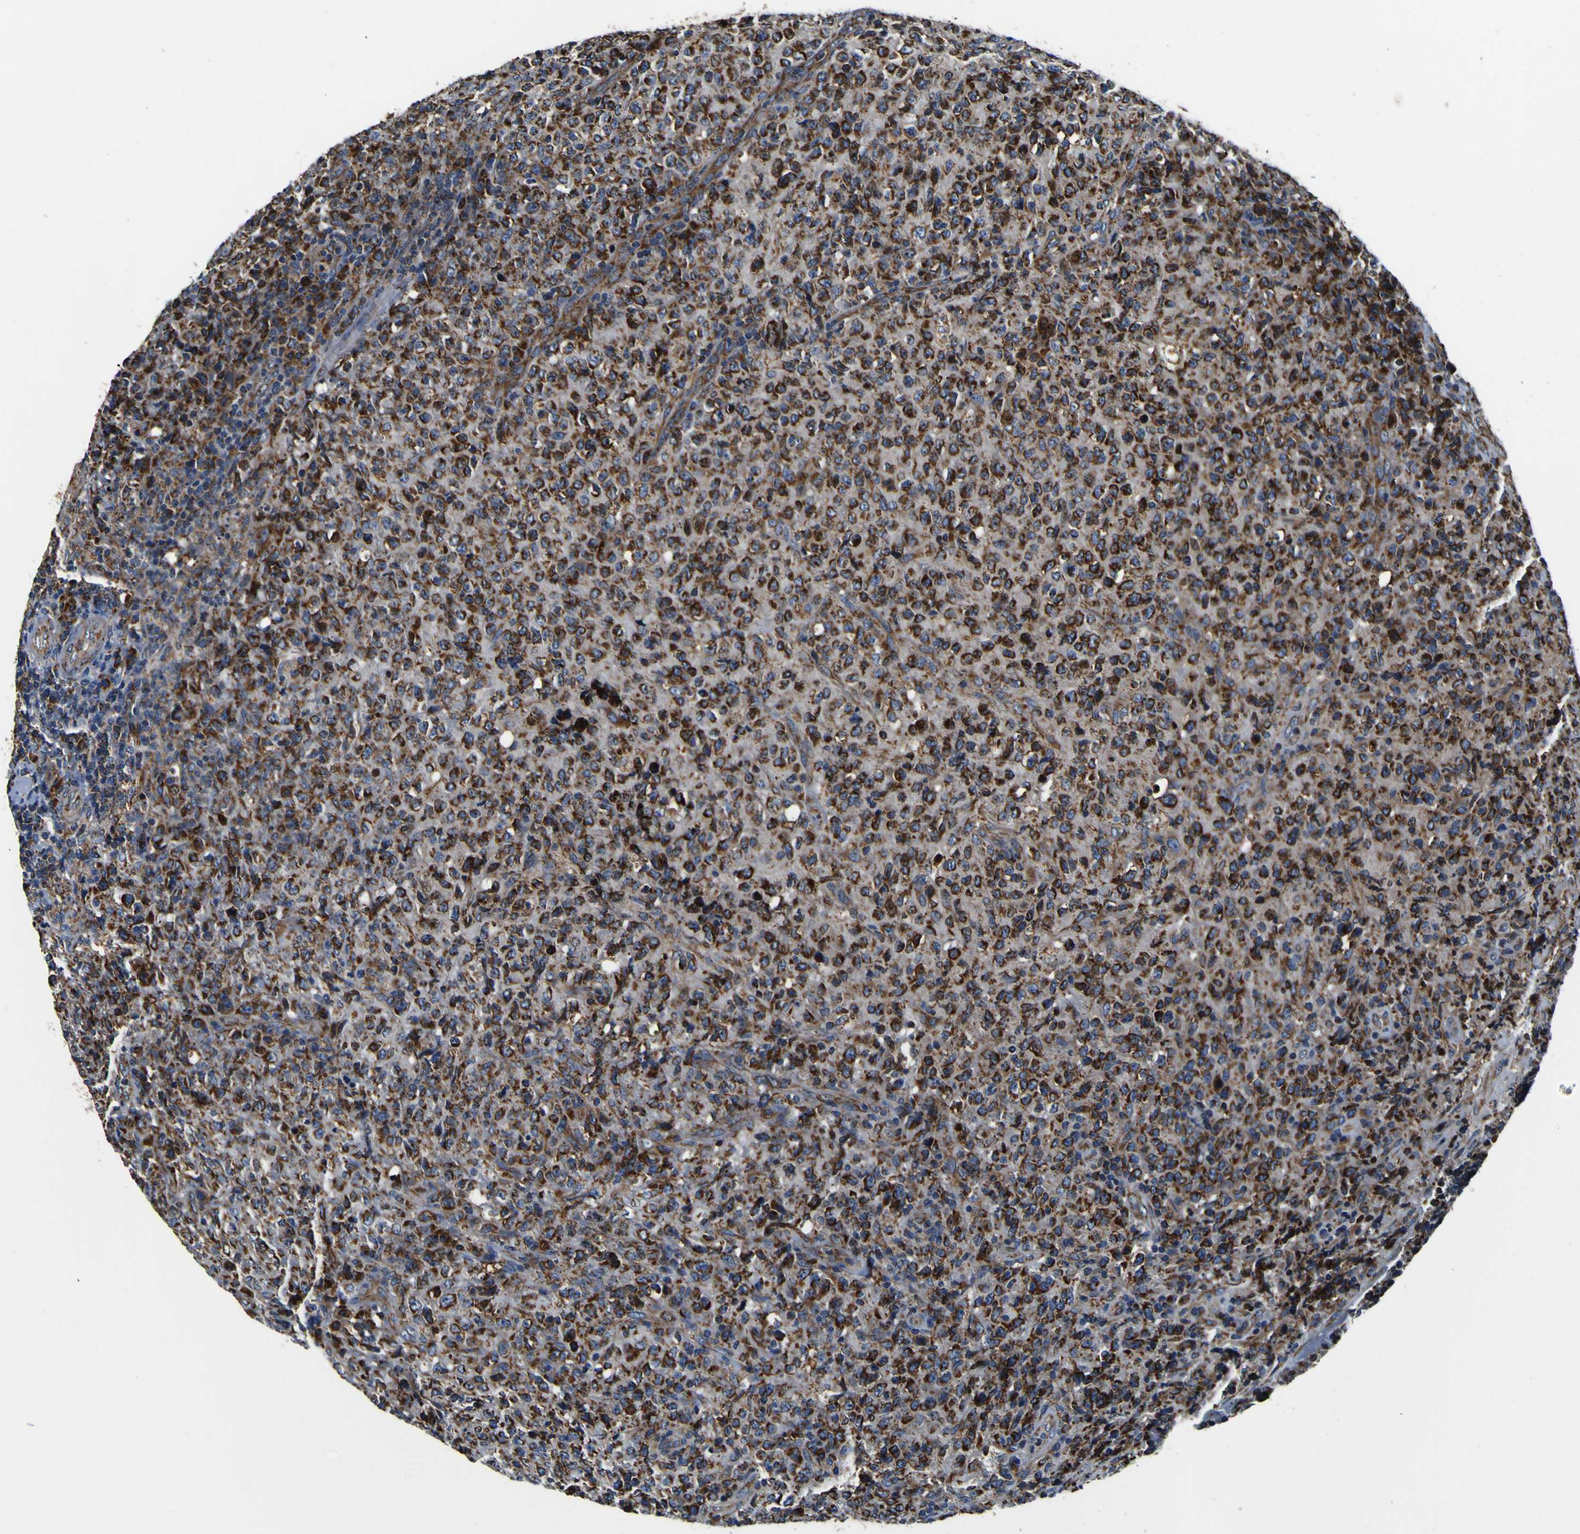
{"staining": {"intensity": "strong", "quantity": "25%-75%", "location": "cytoplasmic/membranous"}, "tissue": "lymphoma", "cell_type": "Tumor cells", "image_type": "cancer", "snomed": [{"axis": "morphology", "description": "Malignant lymphoma, non-Hodgkin's type, High grade"}, {"axis": "topography", "description": "Tonsil"}], "caption": "Lymphoma was stained to show a protein in brown. There is high levels of strong cytoplasmic/membranous staining in about 25%-75% of tumor cells.", "gene": "PTRH2", "patient": {"sex": "female", "age": 36}}